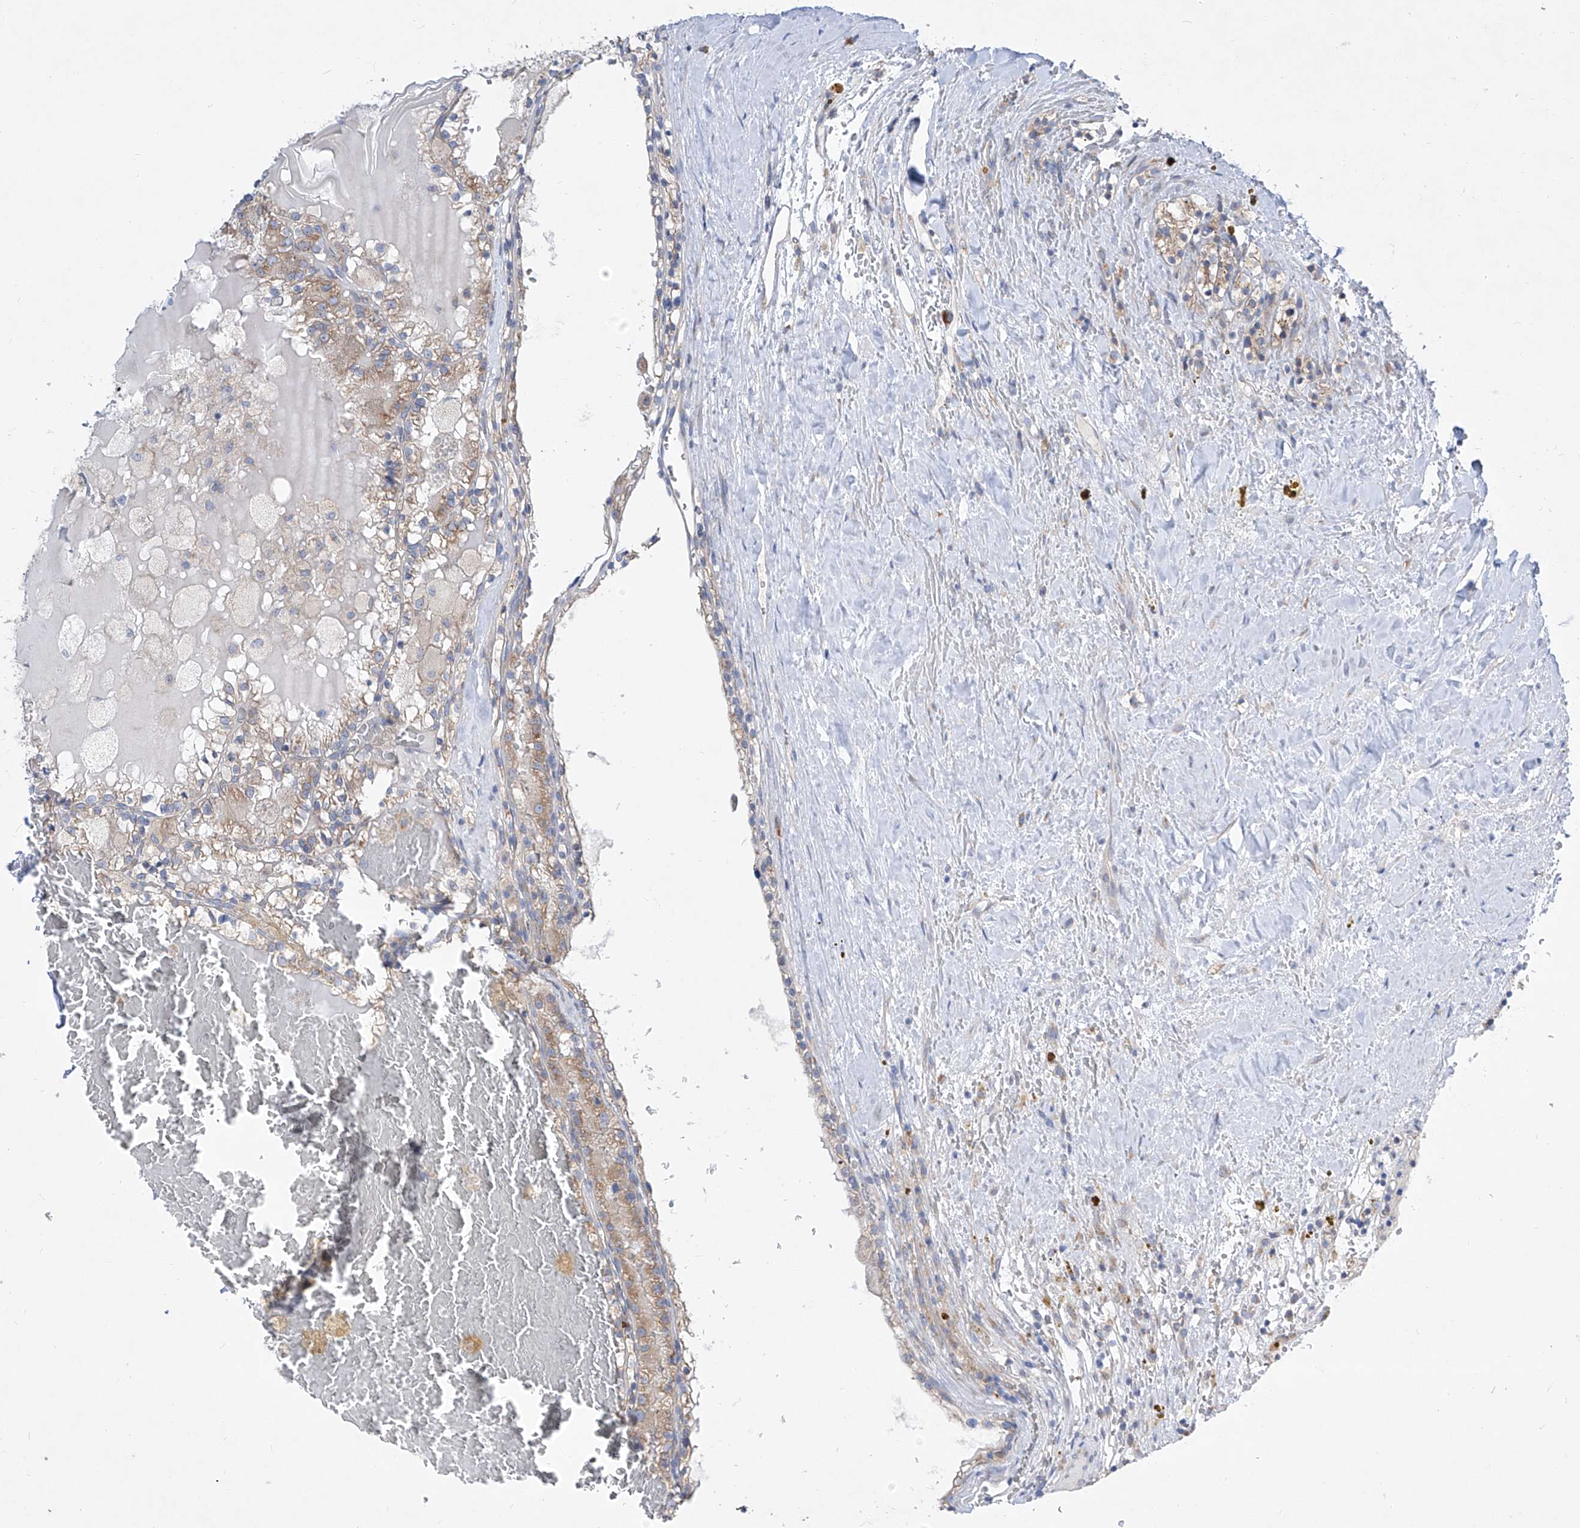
{"staining": {"intensity": "weak", "quantity": "25%-75%", "location": "cytoplasmic/membranous"}, "tissue": "renal cancer", "cell_type": "Tumor cells", "image_type": "cancer", "snomed": [{"axis": "morphology", "description": "Adenocarcinoma, NOS"}, {"axis": "topography", "description": "Kidney"}], "caption": "High-power microscopy captured an IHC histopathology image of renal cancer, revealing weak cytoplasmic/membranous staining in about 25%-75% of tumor cells. Using DAB (brown) and hematoxylin (blue) stains, captured at high magnification using brightfield microscopy.", "gene": "UFL1", "patient": {"sex": "female", "age": 56}}